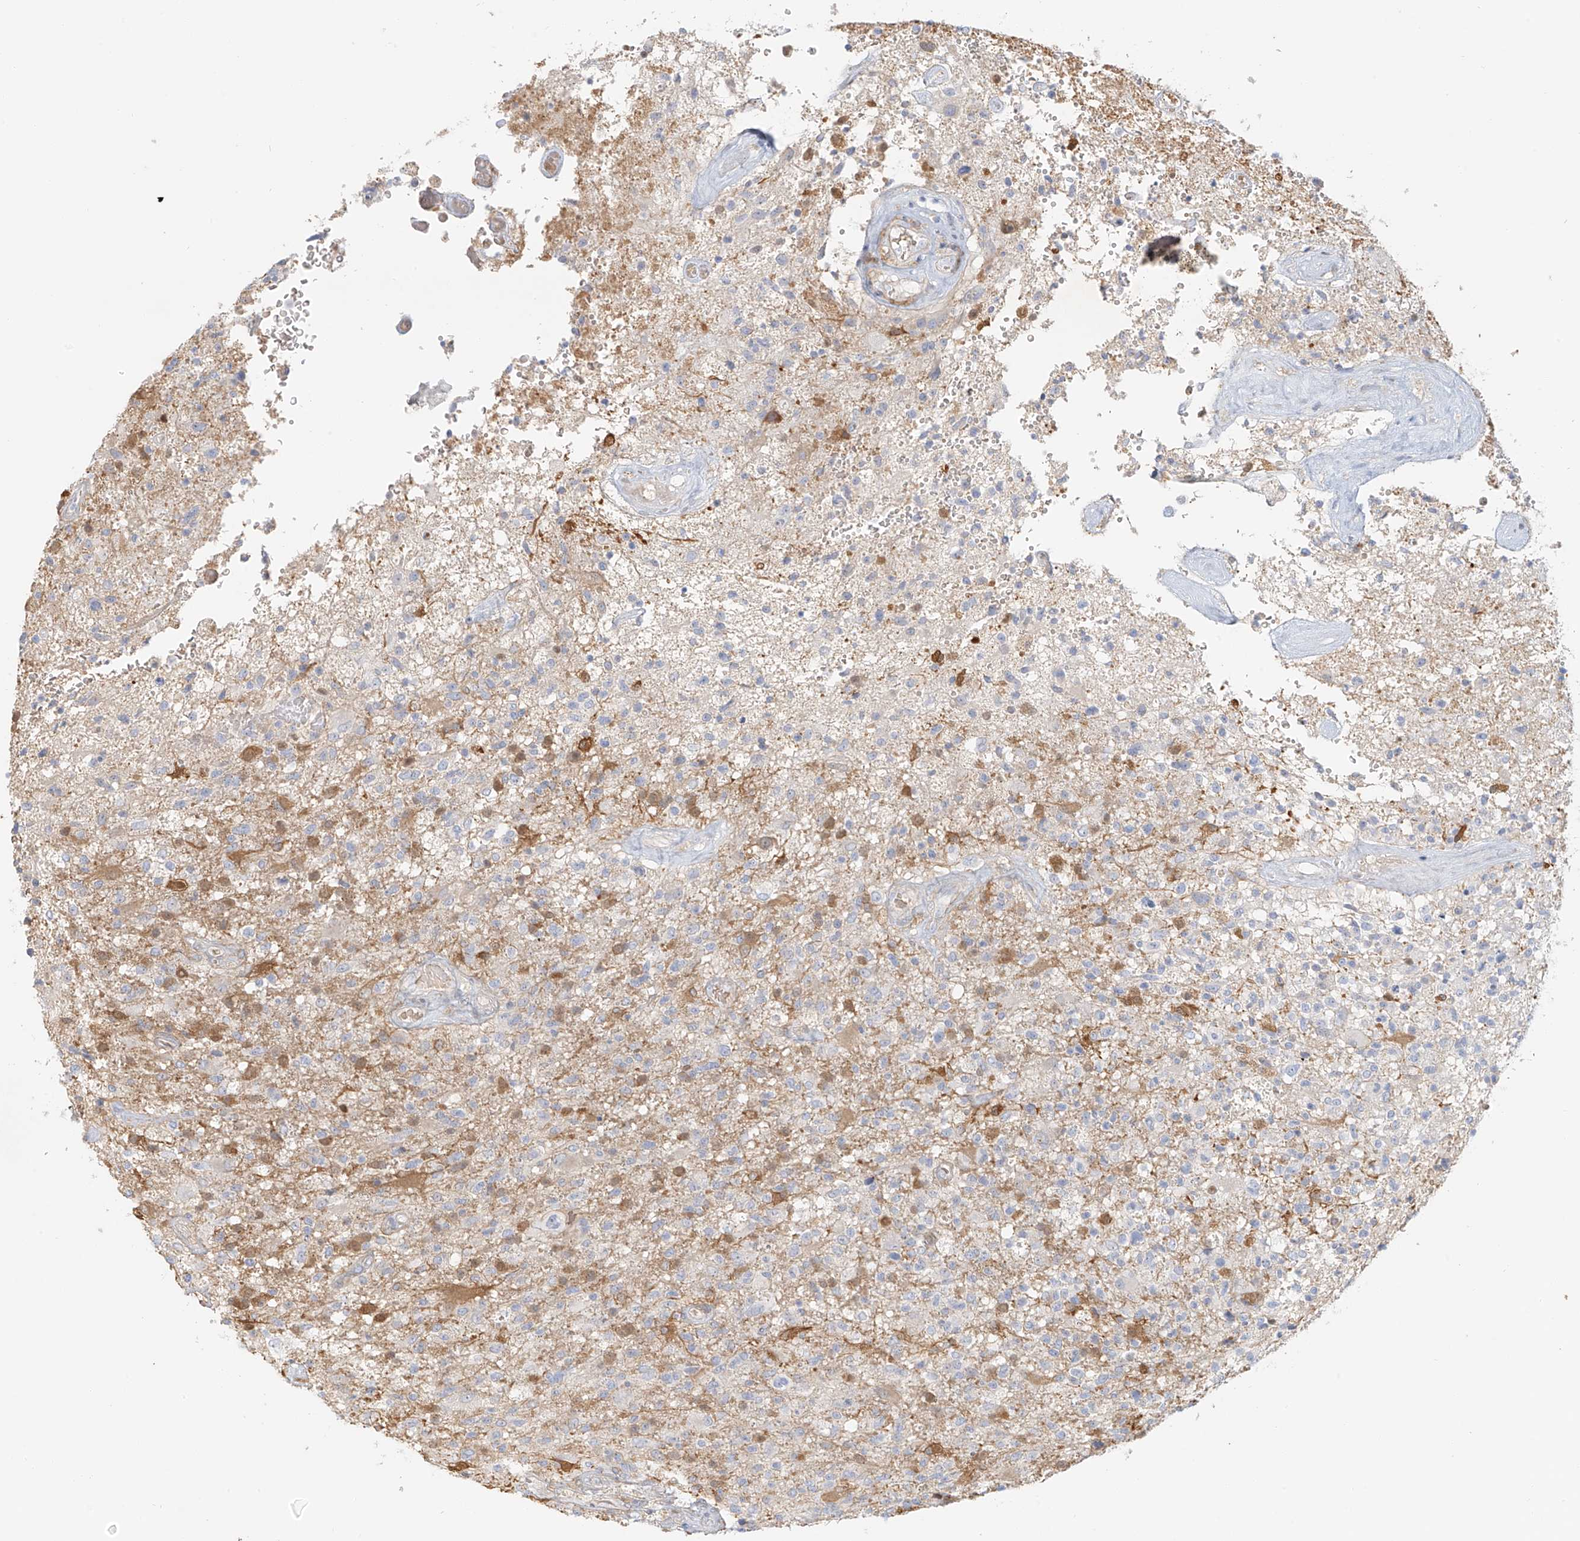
{"staining": {"intensity": "negative", "quantity": "none", "location": "none"}, "tissue": "glioma", "cell_type": "Tumor cells", "image_type": "cancer", "snomed": [{"axis": "morphology", "description": "Glioma, malignant, High grade"}, {"axis": "topography", "description": "Brain"}], "caption": "IHC micrograph of neoplastic tissue: human glioma stained with DAB (3,3'-diaminobenzidine) reveals no significant protein expression in tumor cells.", "gene": "UPK1B", "patient": {"sex": "male", "age": 72}}